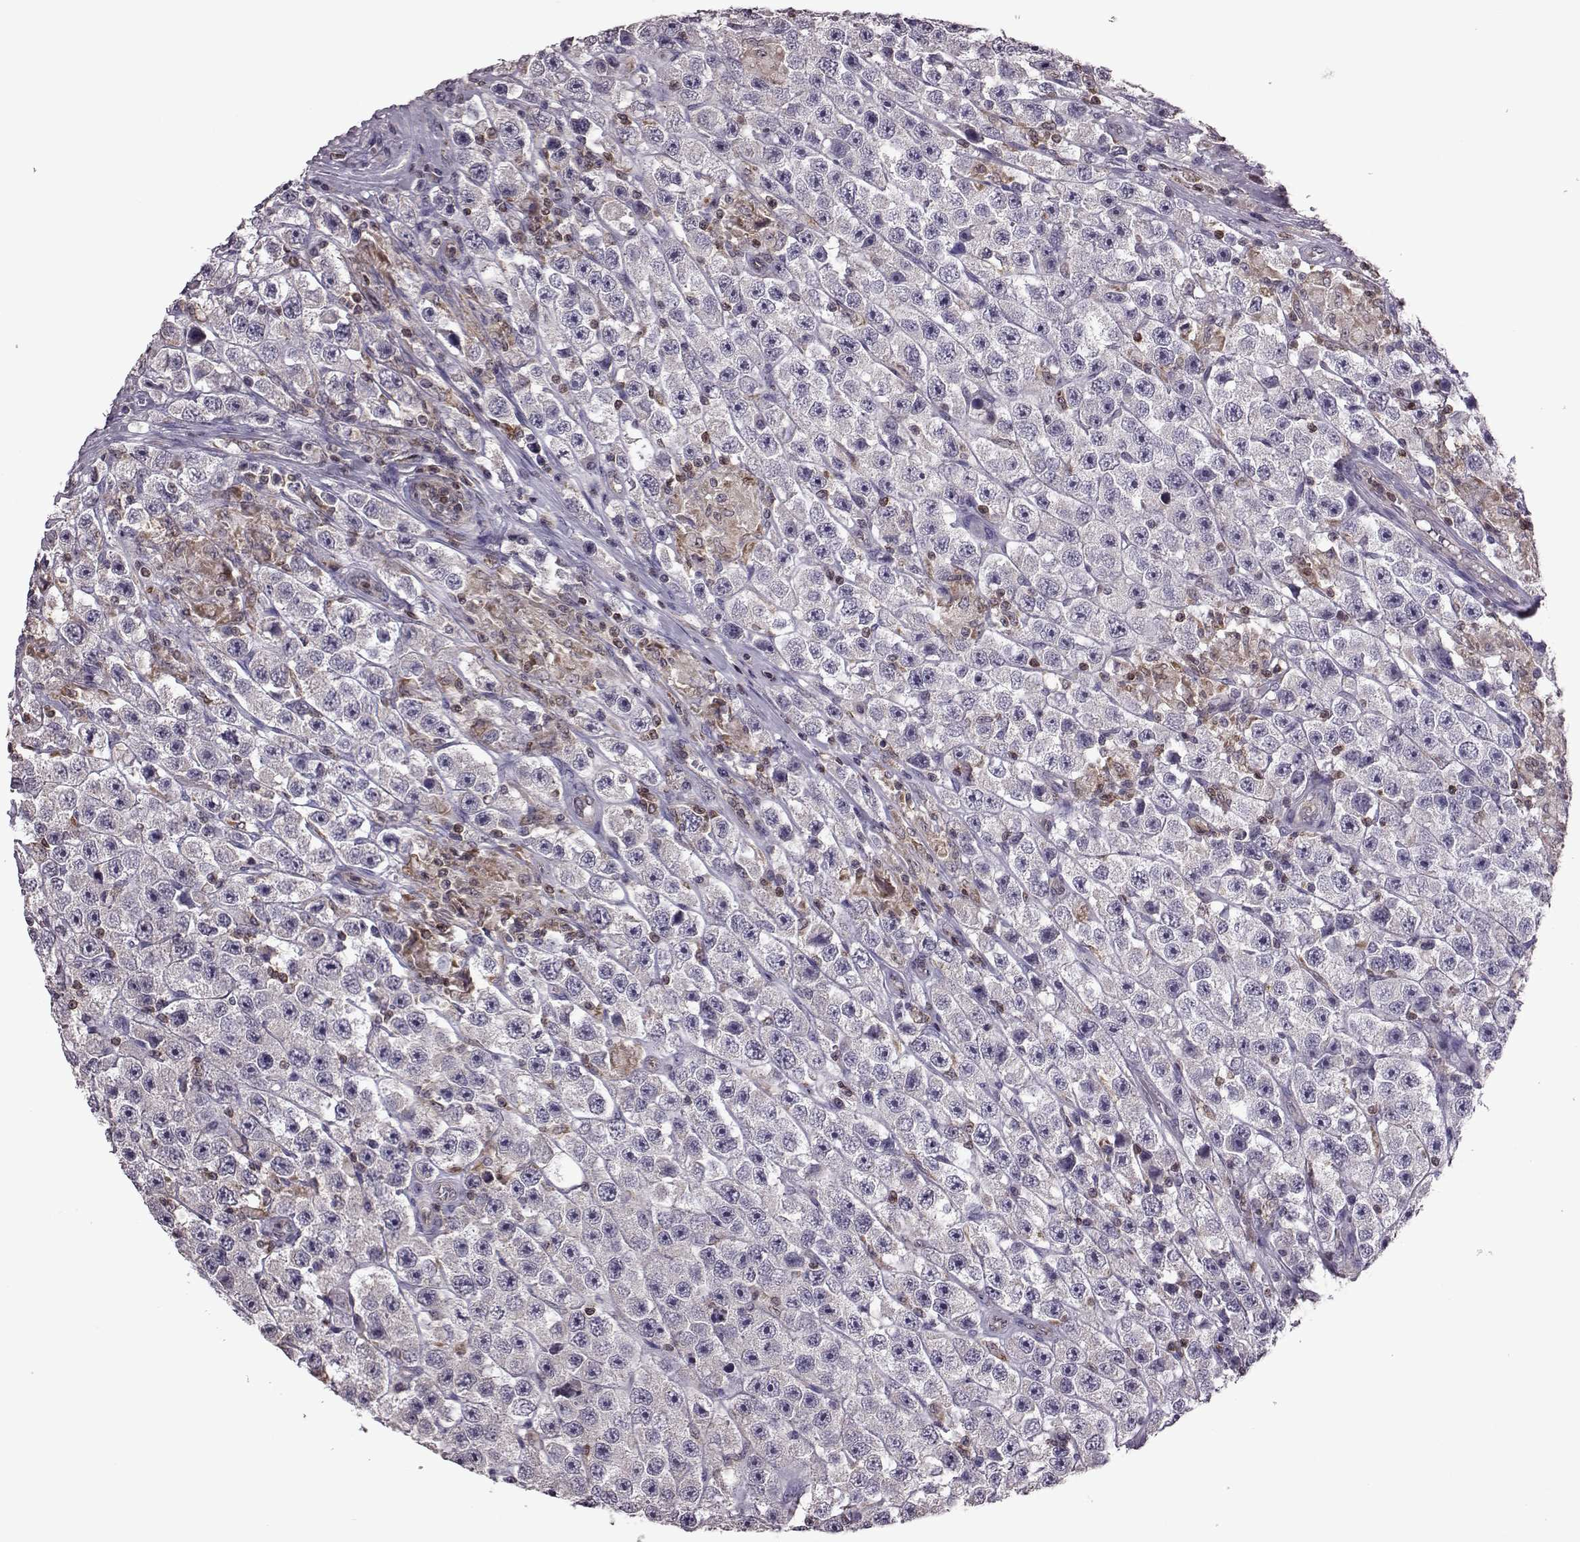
{"staining": {"intensity": "negative", "quantity": "none", "location": "none"}, "tissue": "testis cancer", "cell_type": "Tumor cells", "image_type": "cancer", "snomed": [{"axis": "morphology", "description": "Seminoma, NOS"}, {"axis": "topography", "description": "Testis"}], "caption": "Tumor cells are negative for brown protein staining in testis cancer (seminoma). (Brightfield microscopy of DAB (3,3'-diaminobenzidine) immunohistochemistry (IHC) at high magnification).", "gene": "CDC42SE1", "patient": {"sex": "male", "age": 45}}